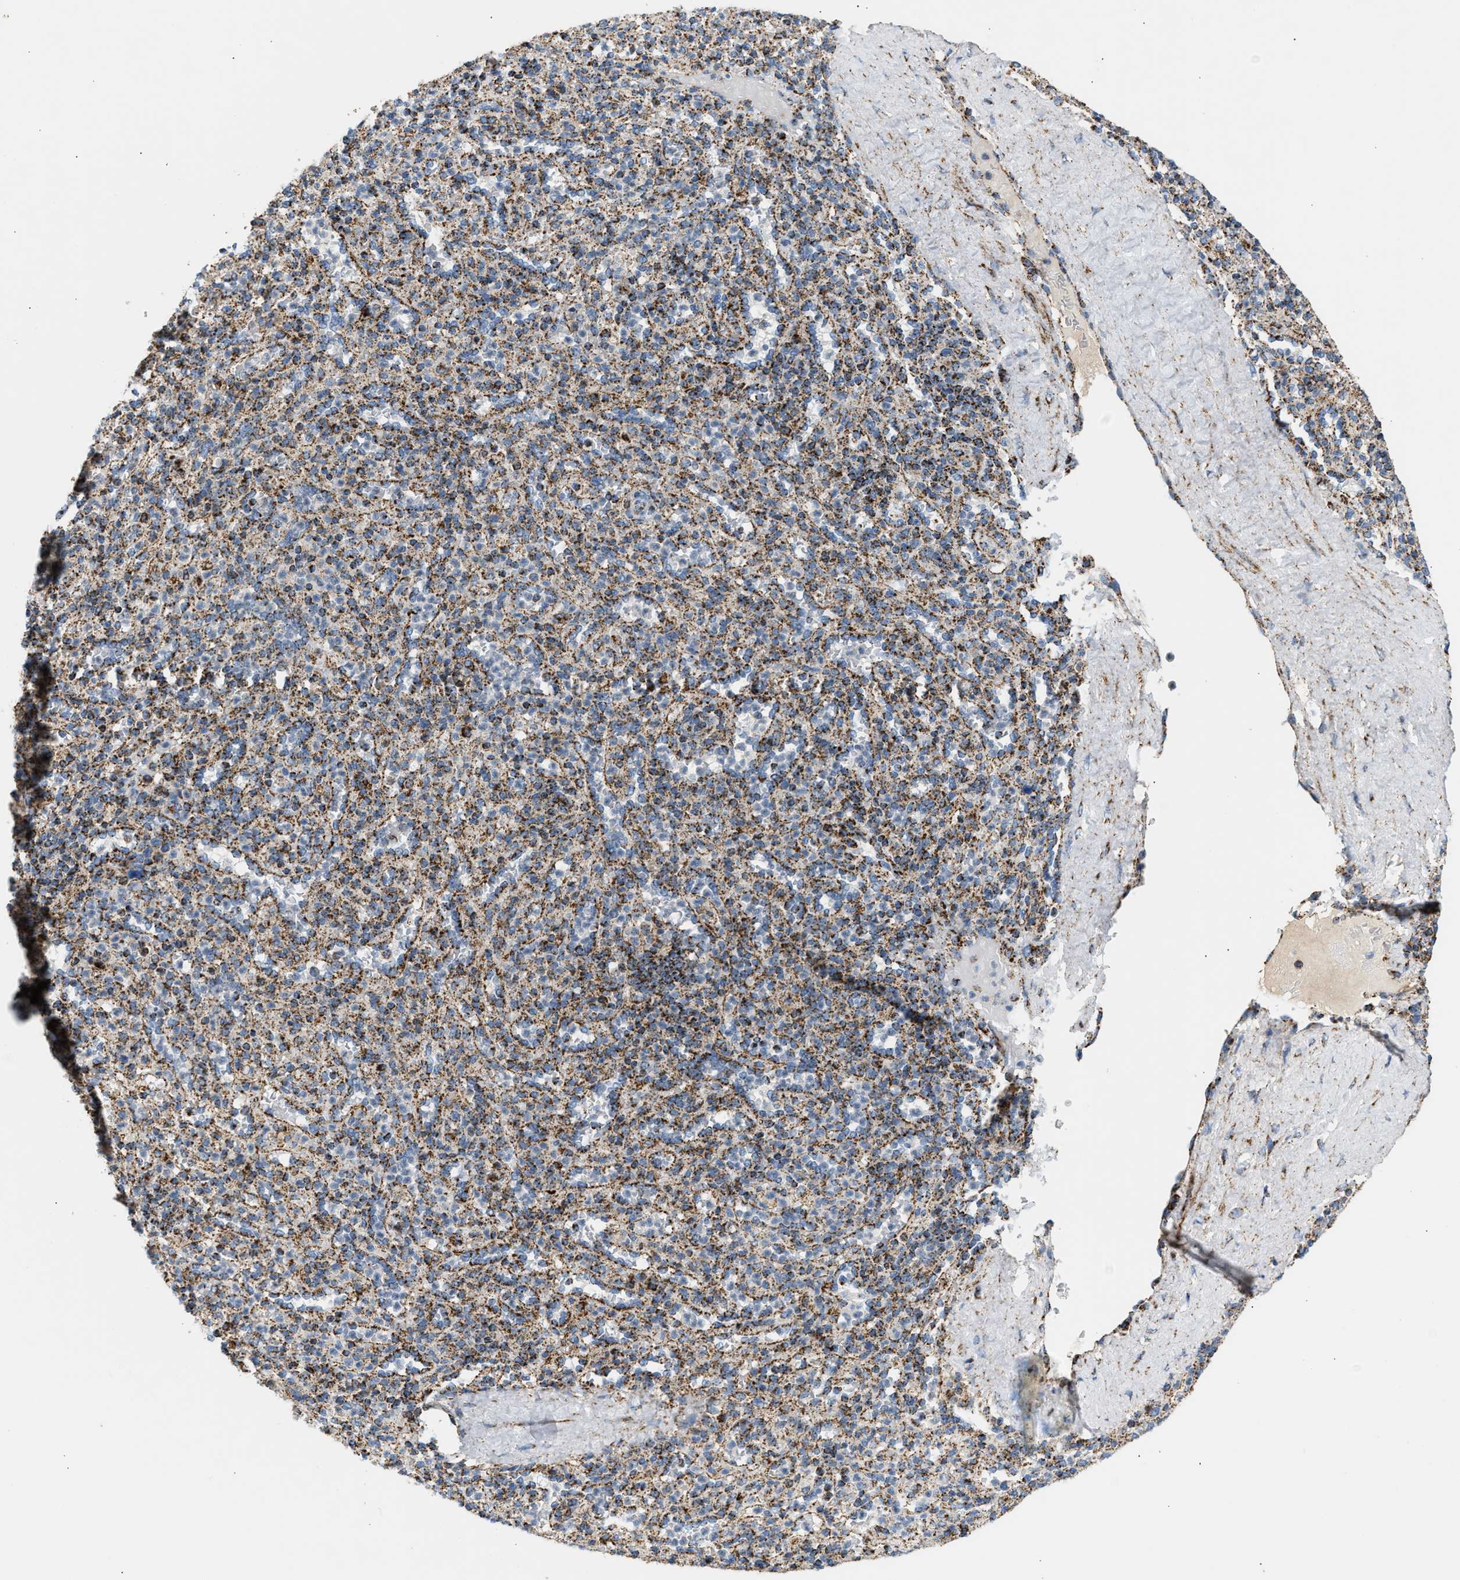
{"staining": {"intensity": "moderate", "quantity": "25%-75%", "location": "cytoplasmic/membranous"}, "tissue": "spleen", "cell_type": "Cells in red pulp", "image_type": "normal", "snomed": [{"axis": "morphology", "description": "Normal tissue, NOS"}, {"axis": "topography", "description": "Spleen"}], "caption": "Protein staining shows moderate cytoplasmic/membranous positivity in approximately 25%-75% of cells in red pulp in normal spleen. (brown staining indicates protein expression, while blue staining denotes nuclei).", "gene": "OGDH", "patient": {"sex": "male", "age": 36}}